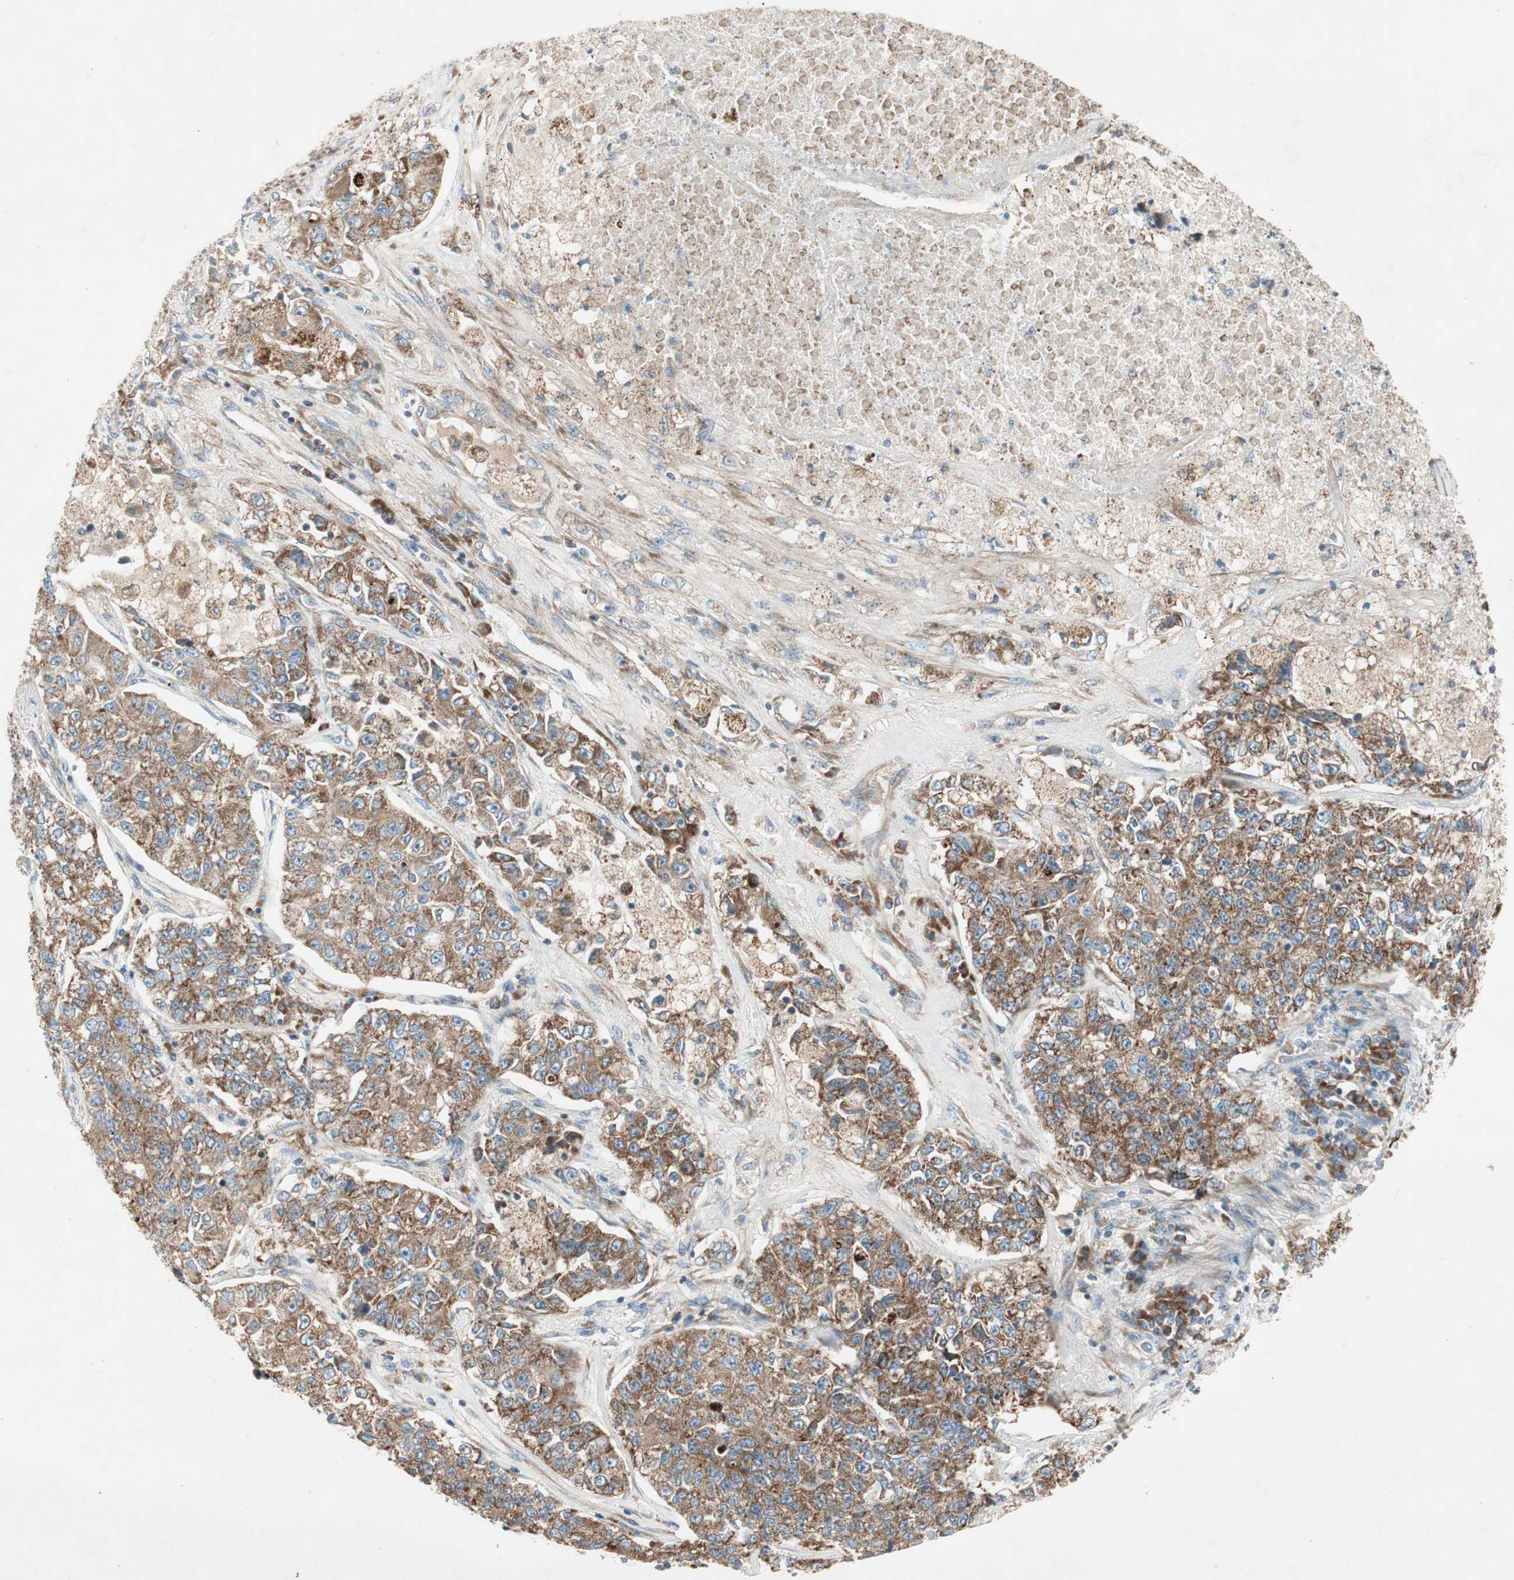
{"staining": {"intensity": "moderate", "quantity": ">75%", "location": "cytoplasmic/membranous"}, "tissue": "lung cancer", "cell_type": "Tumor cells", "image_type": "cancer", "snomed": [{"axis": "morphology", "description": "Adenocarcinoma, NOS"}, {"axis": "topography", "description": "Lung"}], "caption": "Adenocarcinoma (lung) stained for a protein (brown) displays moderate cytoplasmic/membranous positive staining in approximately >75% of tumor cells.", "gene": "RPL23", "patient": {"sex": "male", "age": 49}}